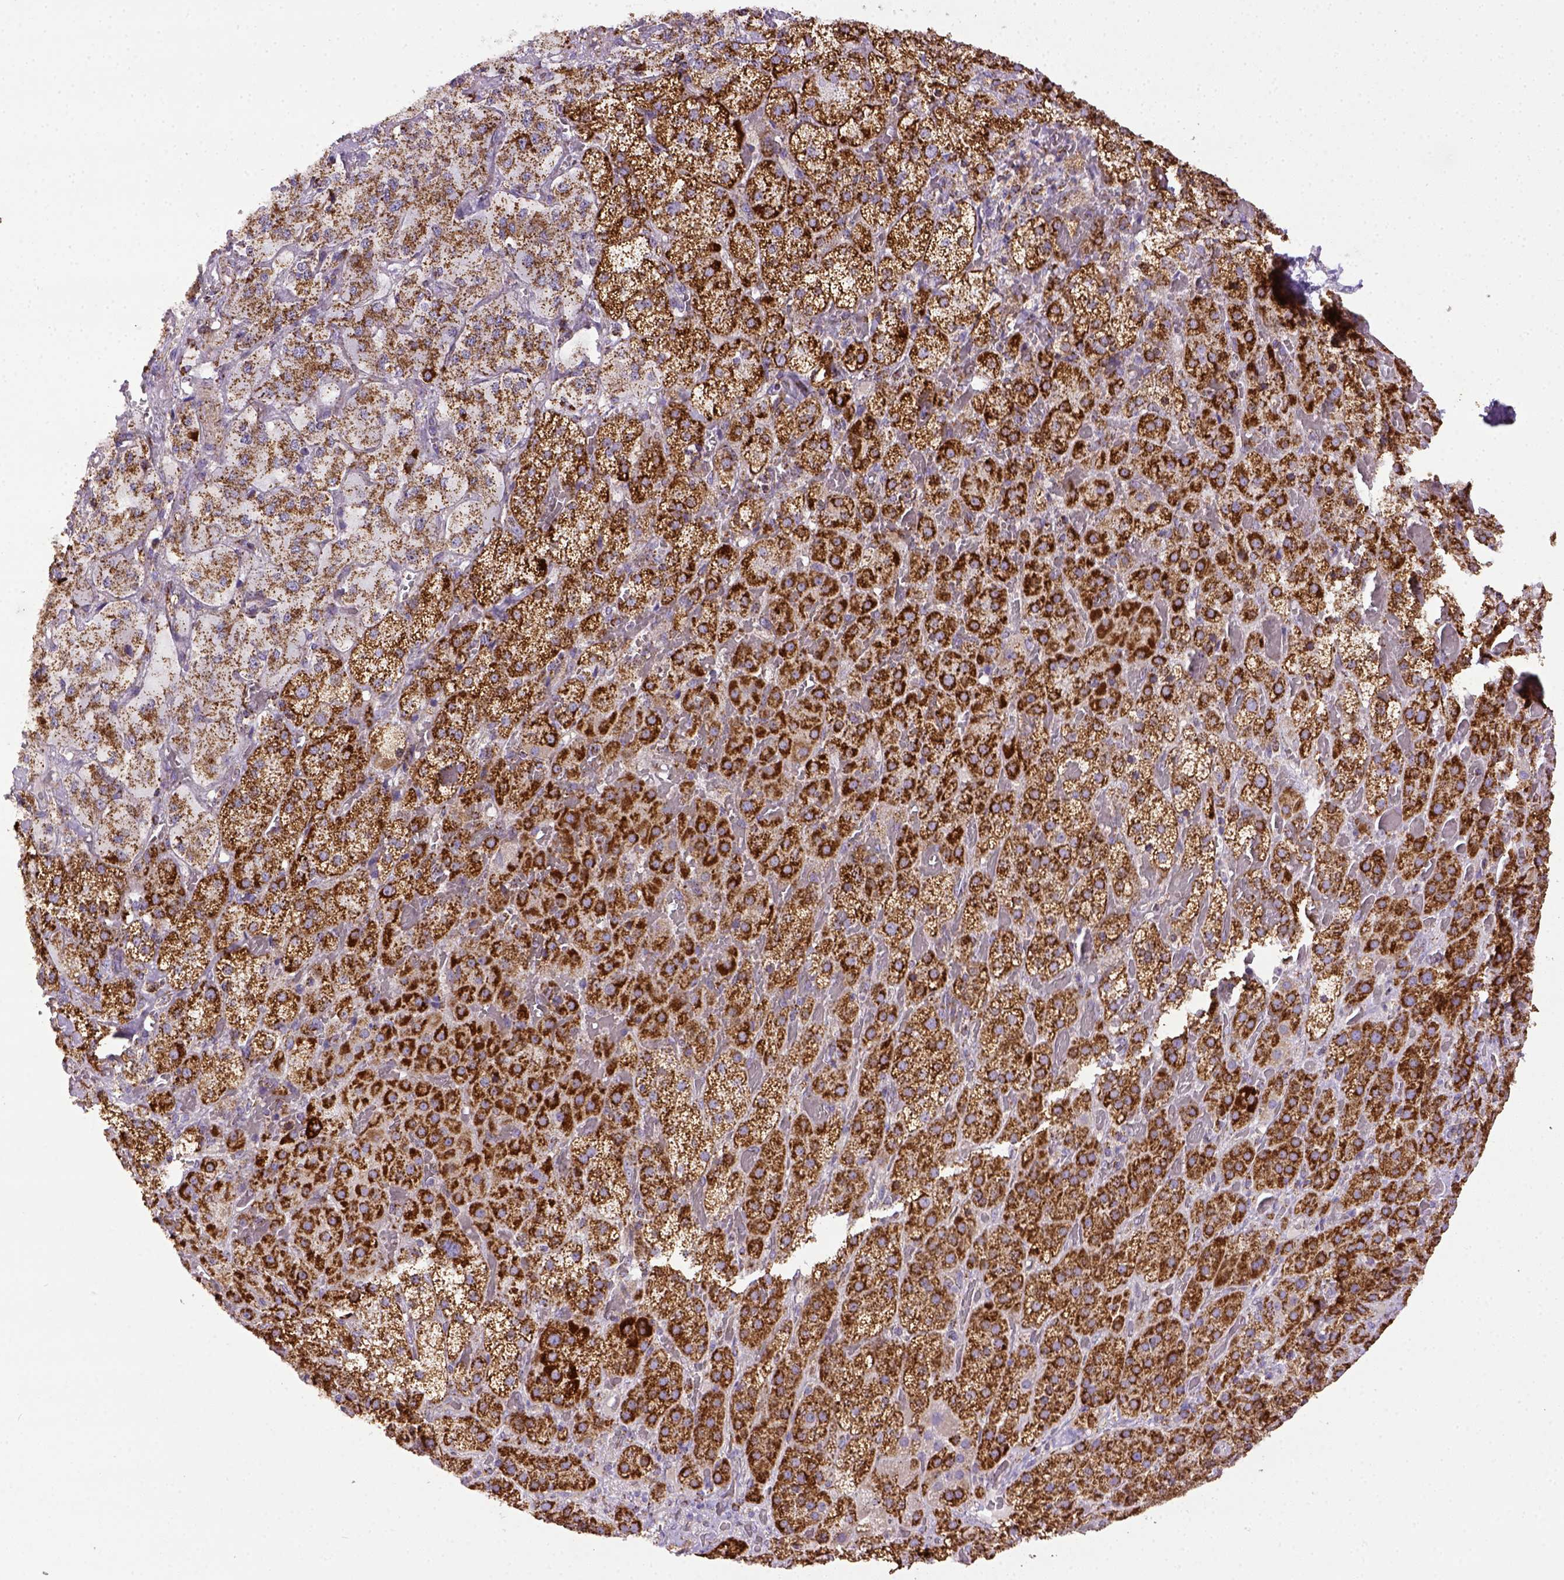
{"staining": {"intensity": "strong", "quantity": ">75%", "location": "cytoplasmic/membranous"}, "tissue": "adrenal gland", "cell_type": "Glandular cells", "image_type": "normal", "snomed": [{"axis": "morphology", "description": "Normal tissue, NOS"}, {"axis": "topography", "description": "Adrenal gland"}], "caption": "About >75% of glandular cells in unremarkable adrenal gland display strong cytoplasmic/membranous protein staining as visualized by brown immunohistochemical staining.", "gene": "MT", "patient": {"sex": "male", "age": 57}}